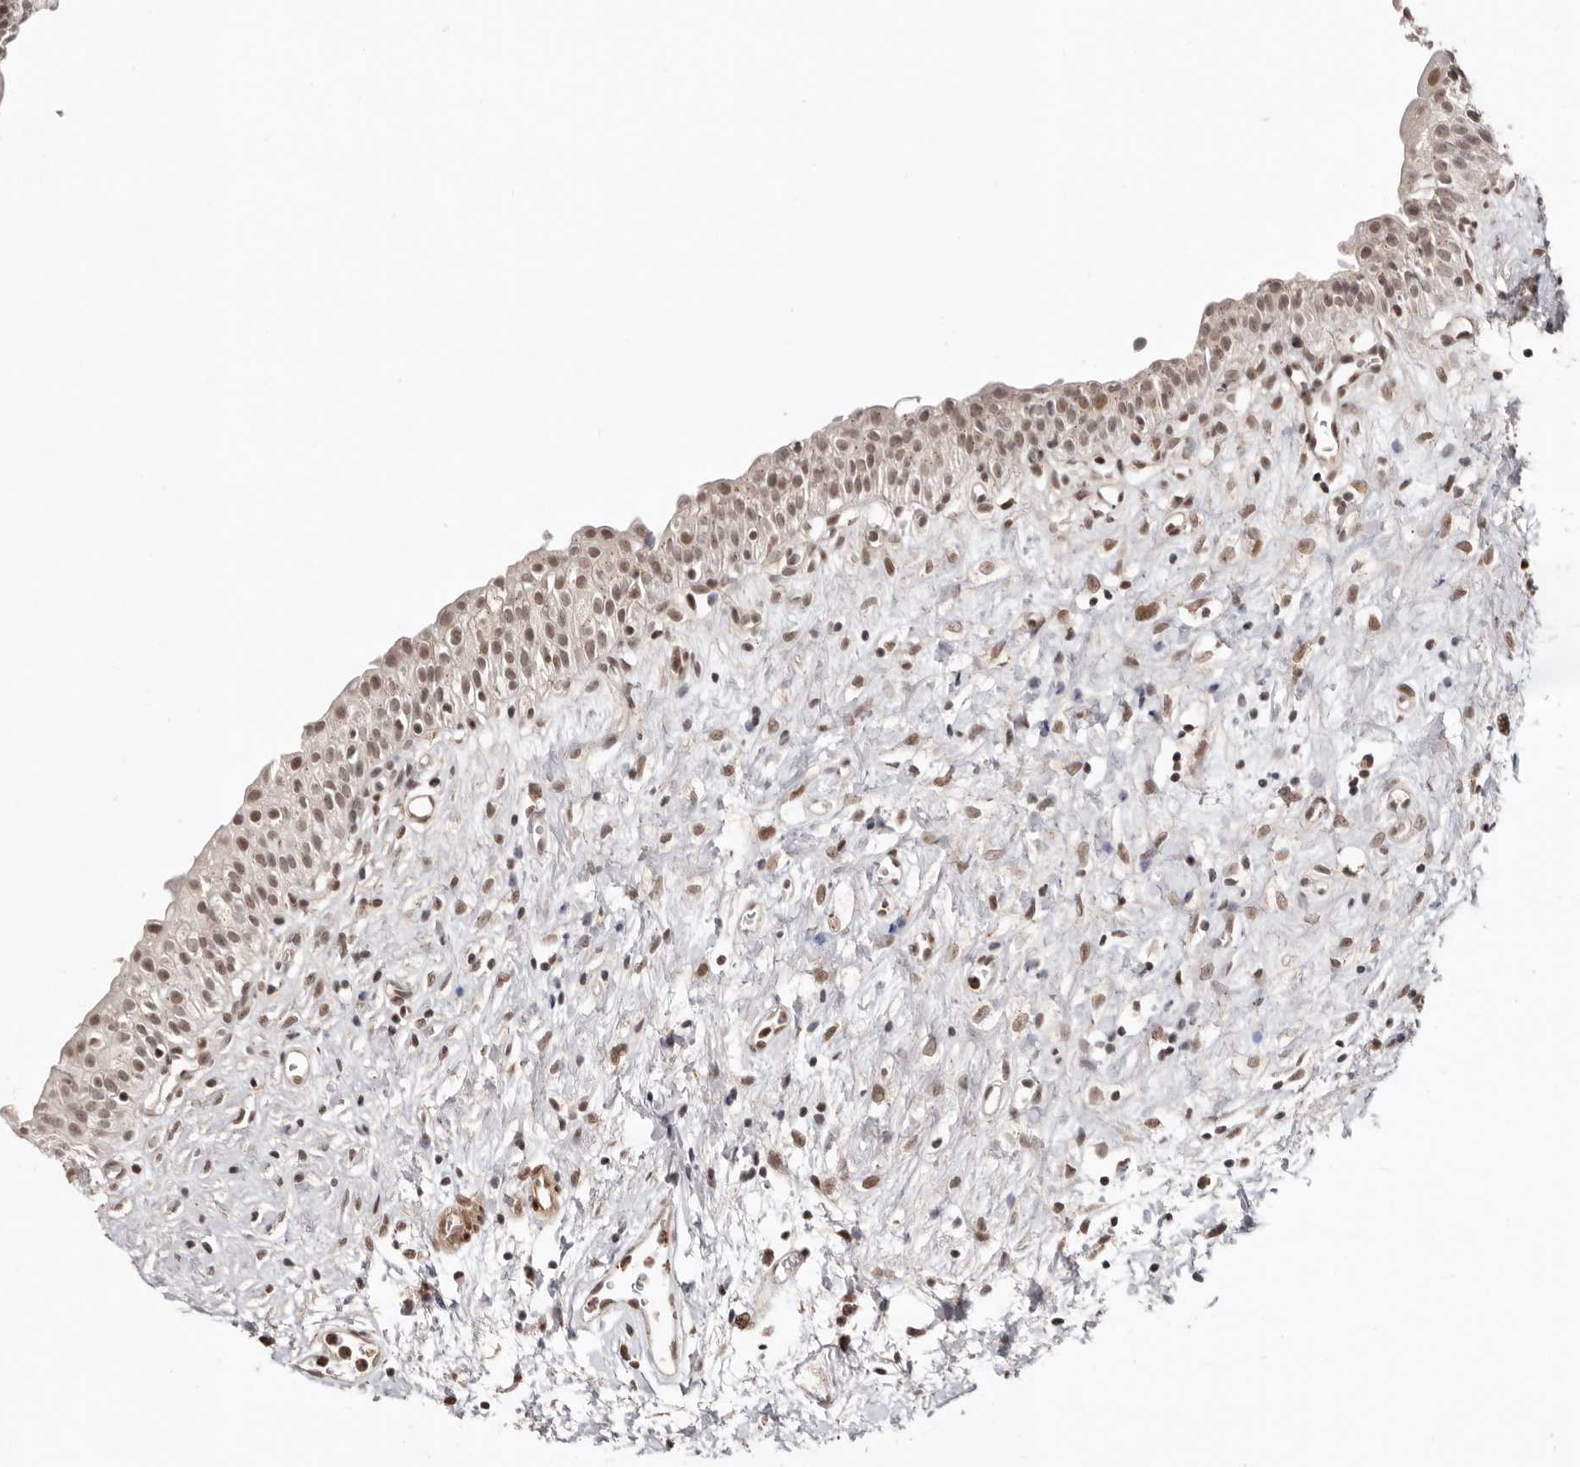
{"staining": {"intensity": "moderate", "quantity": ">75%", "location": "nuclear"}, "tissue": "urinary bladder", "cell_type": "Urothelial cells", "image_type": "normal", "snomed": [{"axis": "morphology", "description": "Normal tissue, NOS"}, {"axis": "topography", "description": "Urinary bladder"}], "caption": "This histopathology image shows IHC staining of unremarkable human urinary bladder, with medium moderate nuclear staining in about >75% of urothelial cells.", "gene": "SMAD7", "patient": {"sex": "male", "age": 51}}